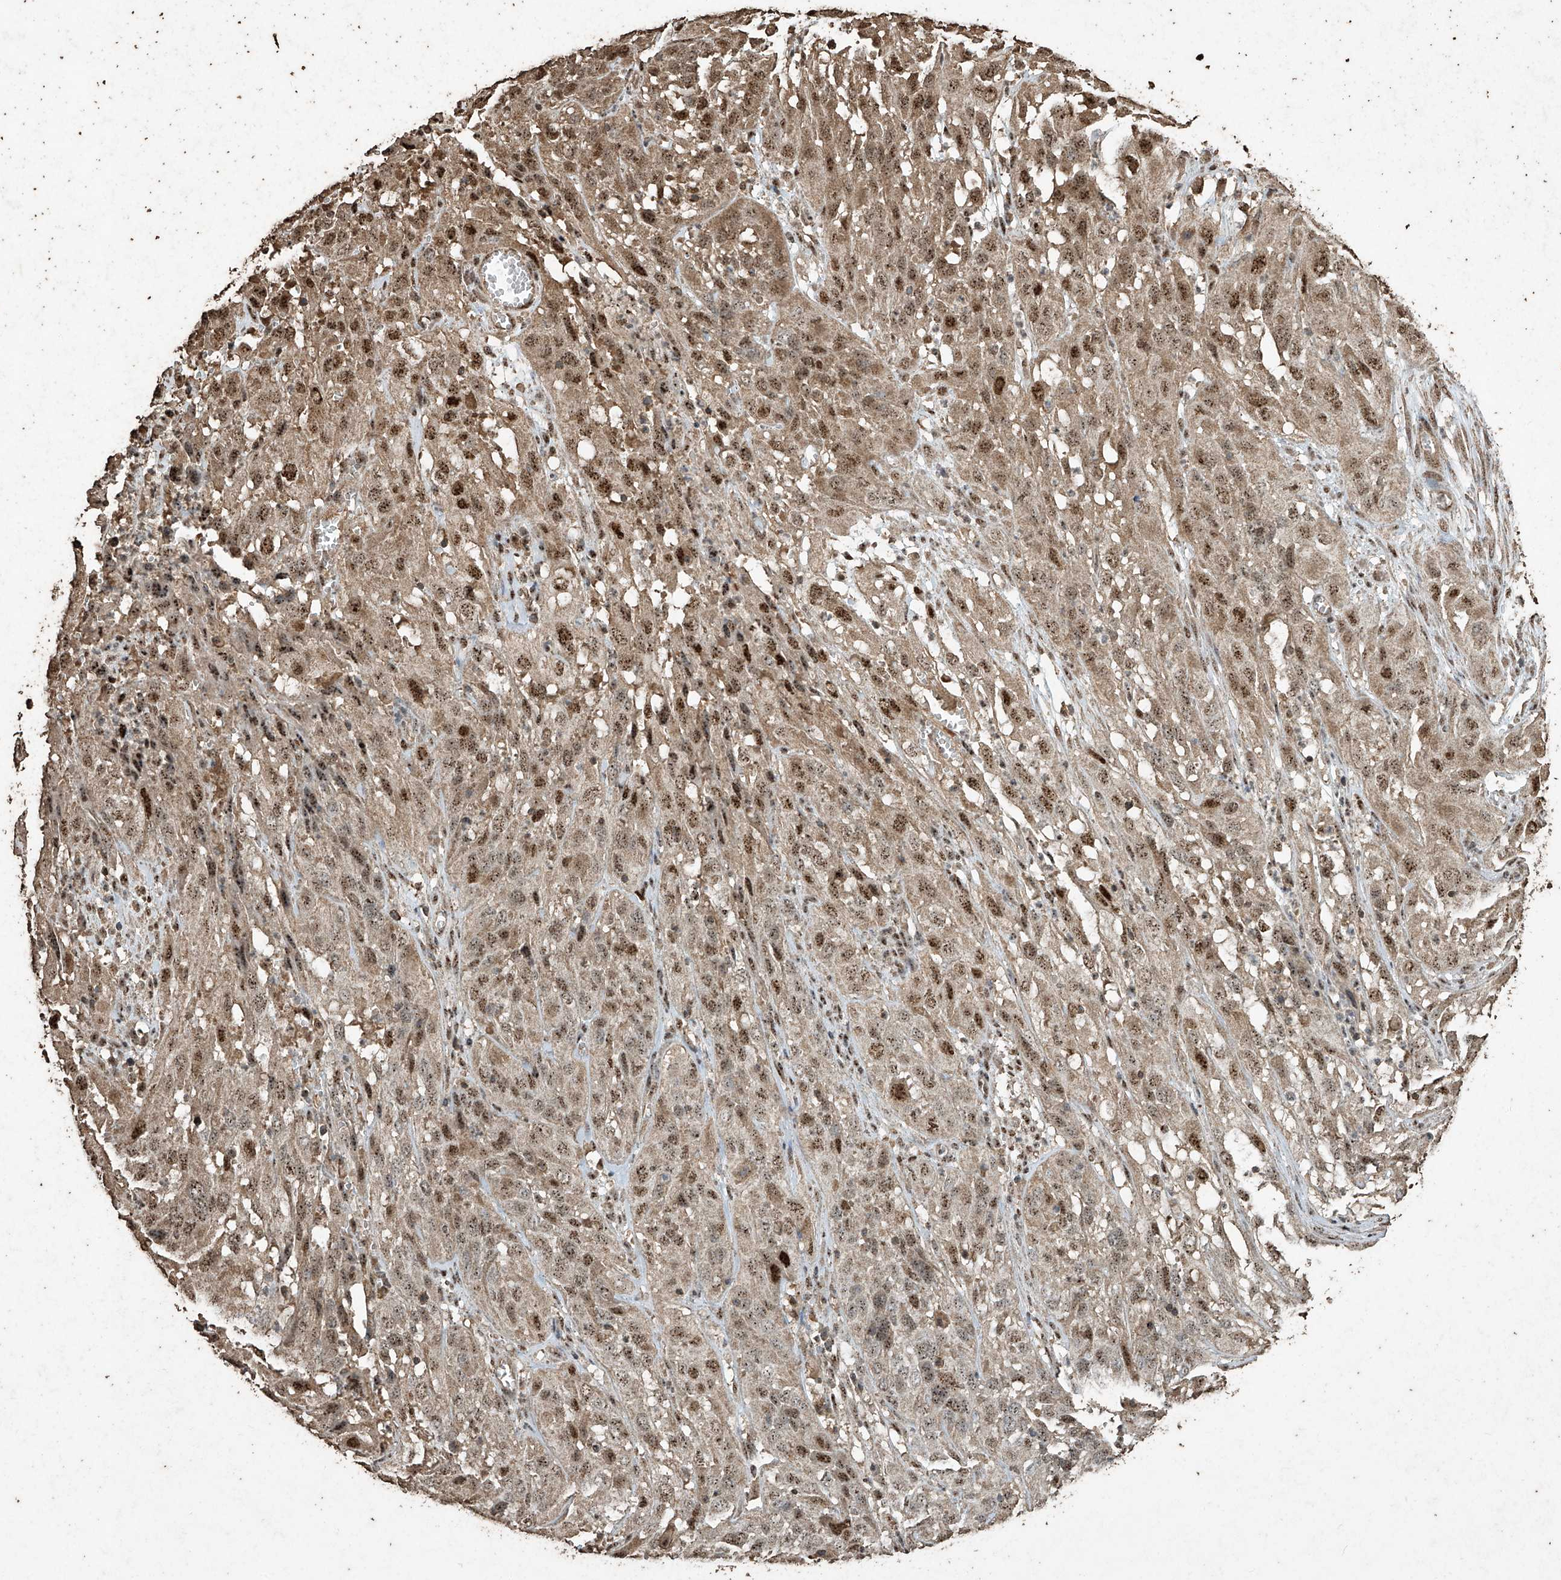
{"staining": {"intensity": "strong", "quantity": "25%-75%", "location": "nuclear"}, "tissue": "cervical cancer", "cell_type": "Tumor cells", "image_type": "cancer", "snomed": [{"axis": "morphology", "description": "Squamous cell carcinoma, NOS"}, {"axis": "topography", "description": "Cervix"}], "caption": "Immunohistochemical staining of squamous cell carcinoma (cervical) exhibits strong nuclear protein positivity in approximately 25%-75% of tumor cells. The protein of interest is shown in brown color, while the nuclei are stained blue.", "gene": "ERBB3", "patient": {"sex": "female", "age": 32}}